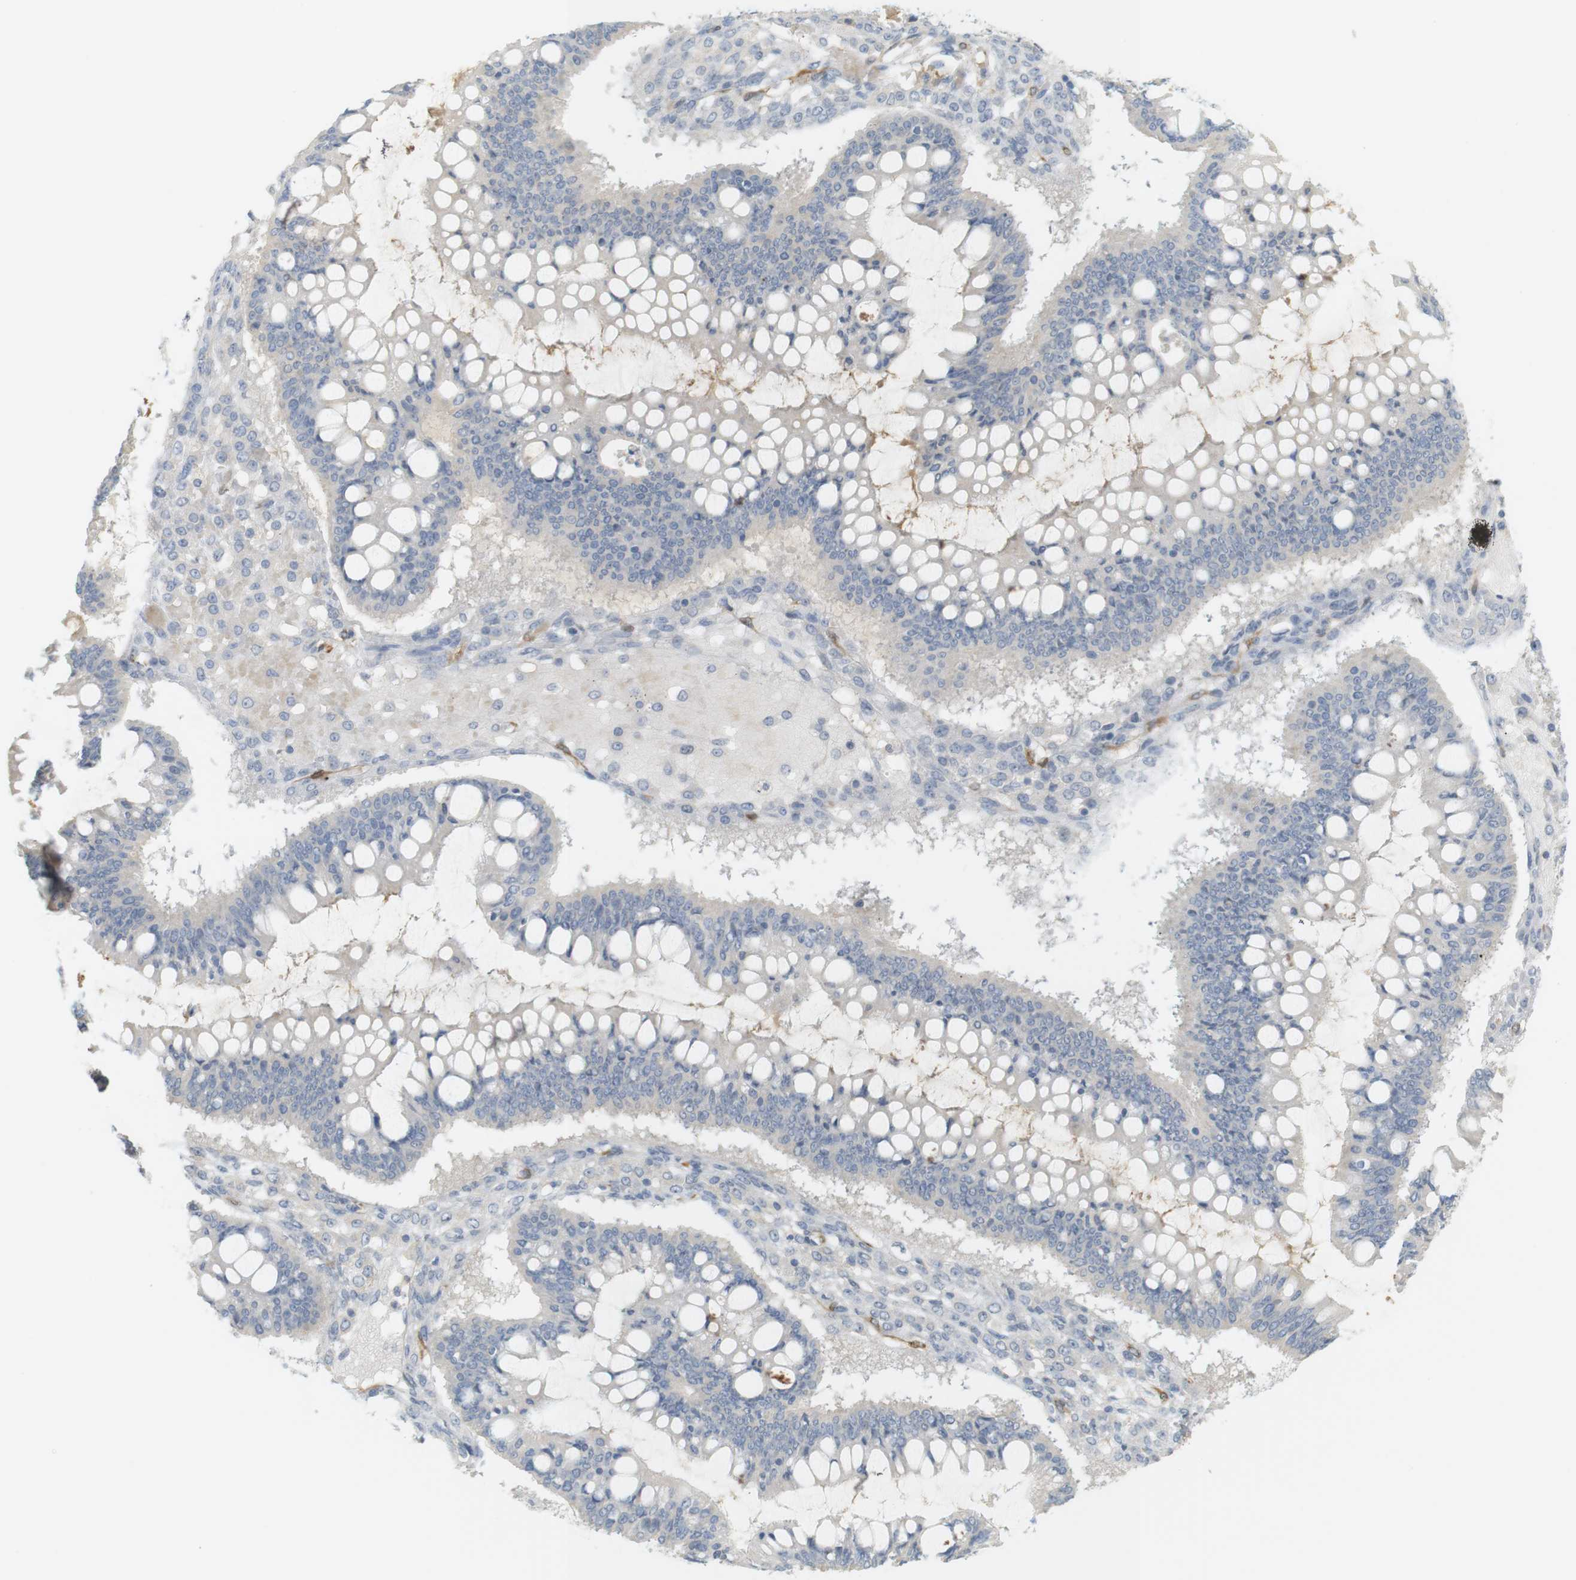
{"staining": {"intensity": "negative", "quantity": "none", "location": "none"}, "tissue": "ovarian cancer", "cell_type": "Tumor cells", "image_type": "cancer", "snomed": [{"axis": "morphology", "description": "Cystadenocarcinoma, mucinous, NOS"}, {"axis": "topography", "description": "Ovary"}], "caption": "Tumor cells are negative for protein expression in human ovarian cancer. (DAB (3,3'-diaminobenzidine) immunohistochemistry (IHC) with hematoxylin counter stain).", "gene": "PDE3A", "patient": {"sex": "female", "age": 73}}